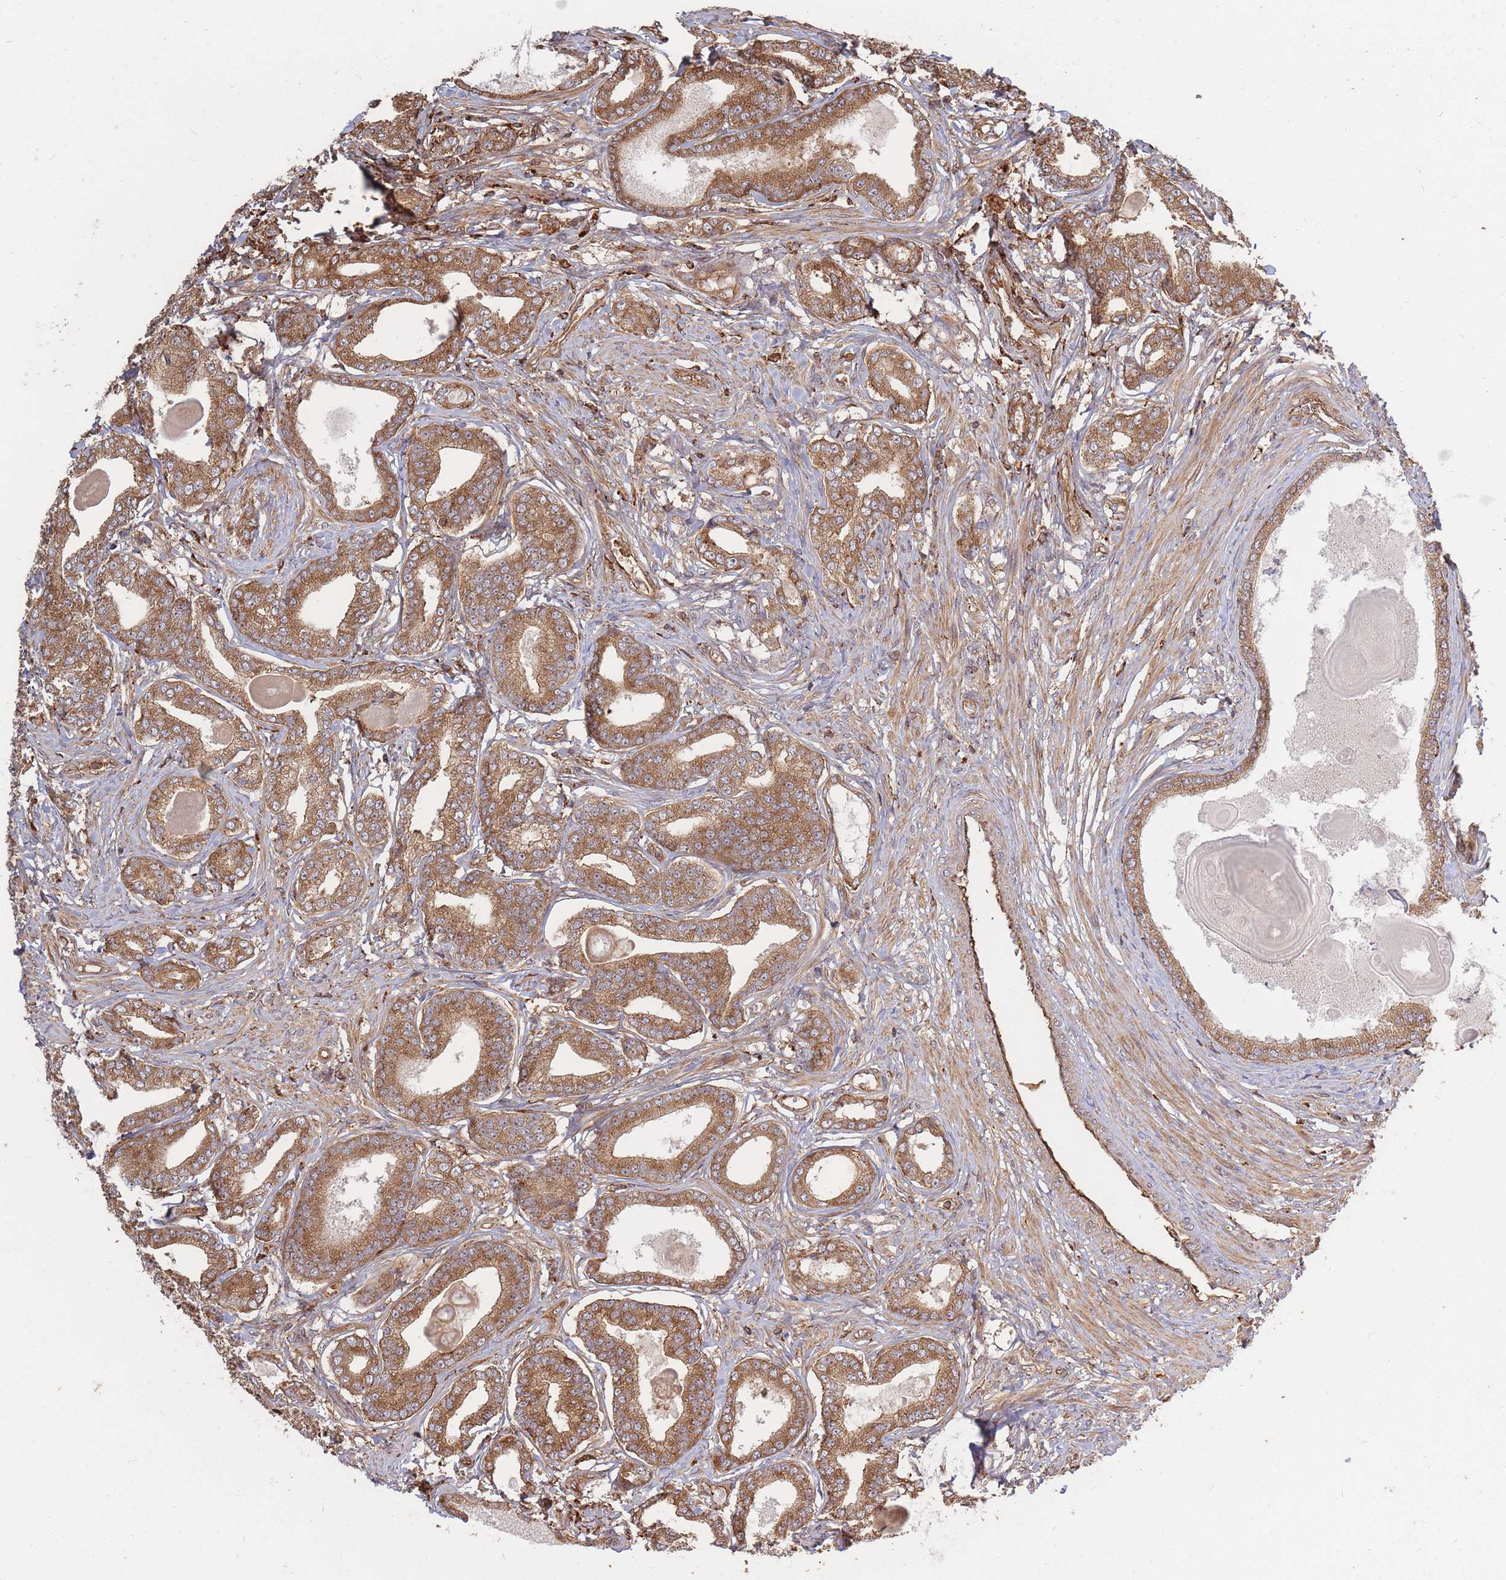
{"staining": {"intensity": "moderate", "quantity": ">75%", "location": "cytoplasmic/membranous"}, "tissue": "prostate cancer", "cell_type": "Tumor cells", "image_type": "cancer", "snomed": [{"axis": "morphology", "description": "Adenocarcinoma, High grade"}, {"axis": "topography", "description": "Prostate"}], "caption": "Tumor cells reveal medium levels of moderate cytoplasmic/membranous positivity in approximately >75% of cells in human high-grade adenocarcinoma (prostate). (DAB = brown stain, brightfield microscopy at high magnification).", "gene": "RASSF2", "patient": {"sex": "male", "age": 69}}